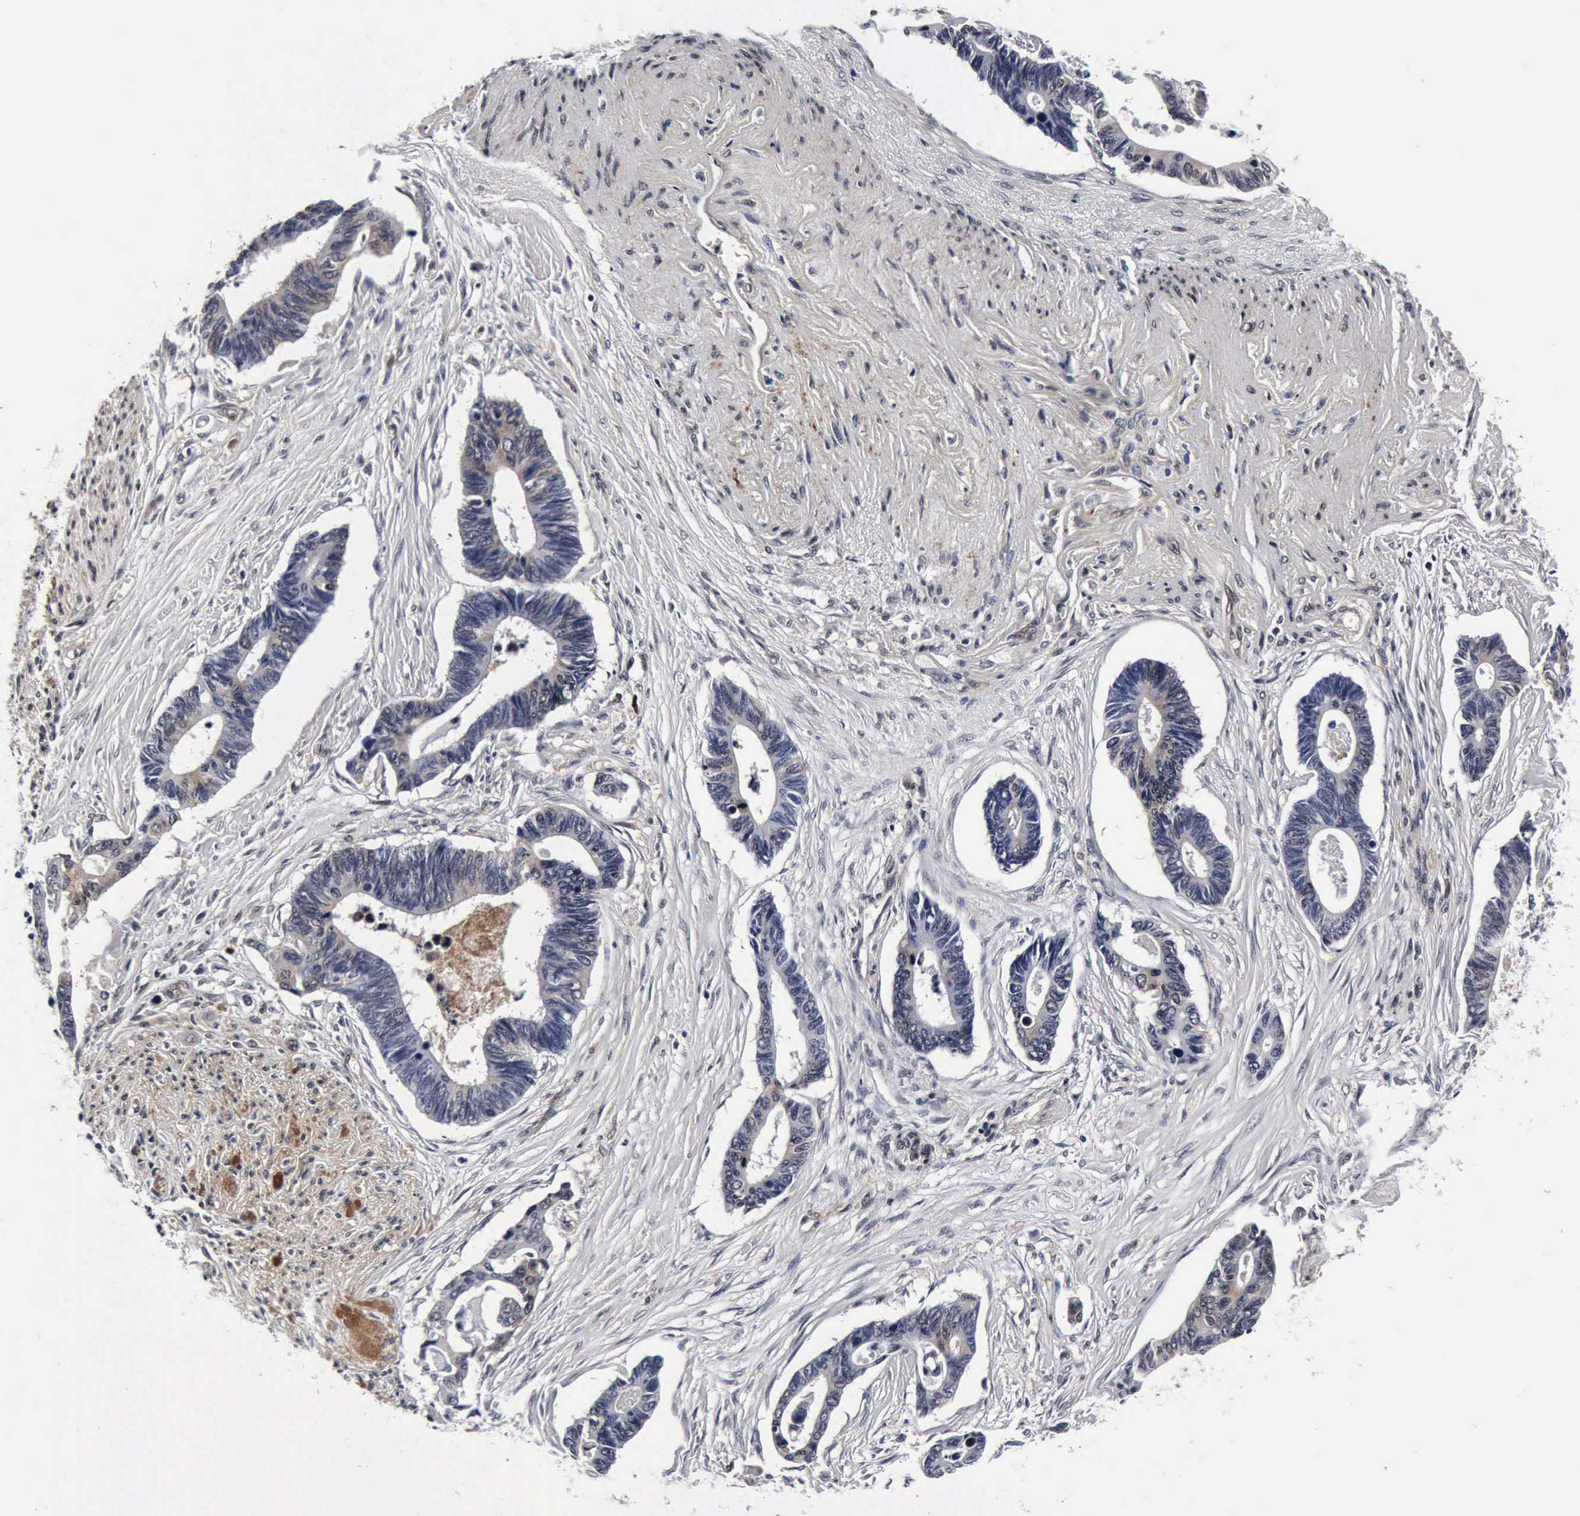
{"staining": {"intensity": "negative", "quantity": "none", "location": "none"}, "tissue": "pancreatic cancer", "cell_type": "Tumor cells", "image_type": "cancer", "snomed": [{"axis": "morphology", "description": "Adenocarcinoma, NOS"}, {"axis": "topography", "description": "Pancreas"}], "caption": "Photomicrograph shows no significant protein staining in tumor cells of pancreatic adenocarcinoma.", "gene": "UBC", "patient": {"sex": "female", "age": 70}}